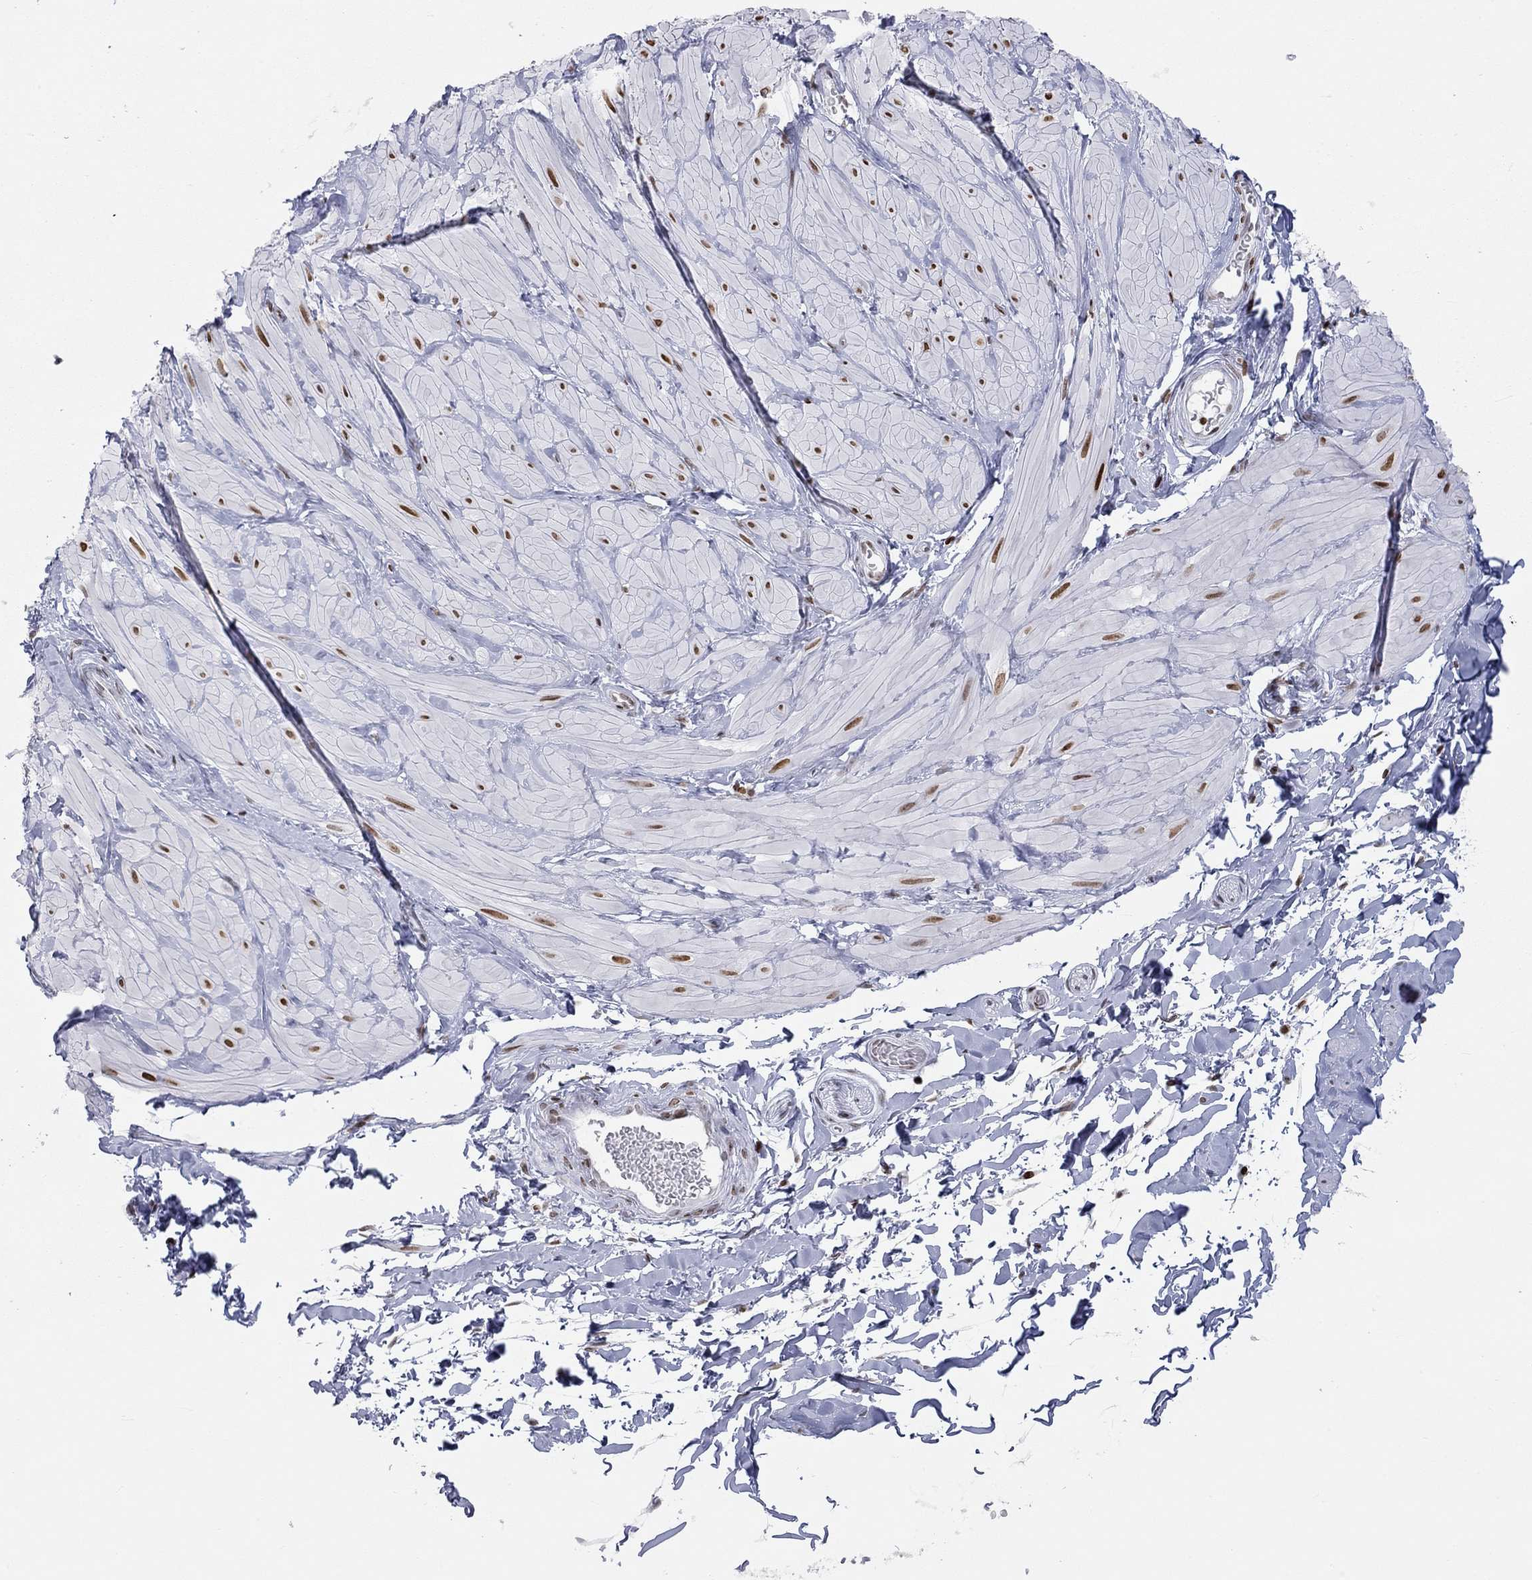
{"staining": {"intensity": "moderate", "quantity": "25%-75%", "location": "nuclear"}, "tissue": "soft tissue", "cell_type": "Fibroblasts", "image_type": "normal", "snomed": [{"axis": "morphology", "description": "Normal tissue, NOS"}, {"axis": "topography", "description": "Smooth muscle"}, {"axis": "topography", "description": "Peripheral nerve tissue"}], "caption": "Immunohistochemical staining of unremarkable human soft tissue demonstrates moderate nuclear protein staining in approximately 25%-75% of fibroblasts.", "gene": "H2AX", "patient": {"sex": "male", "age": 22}}